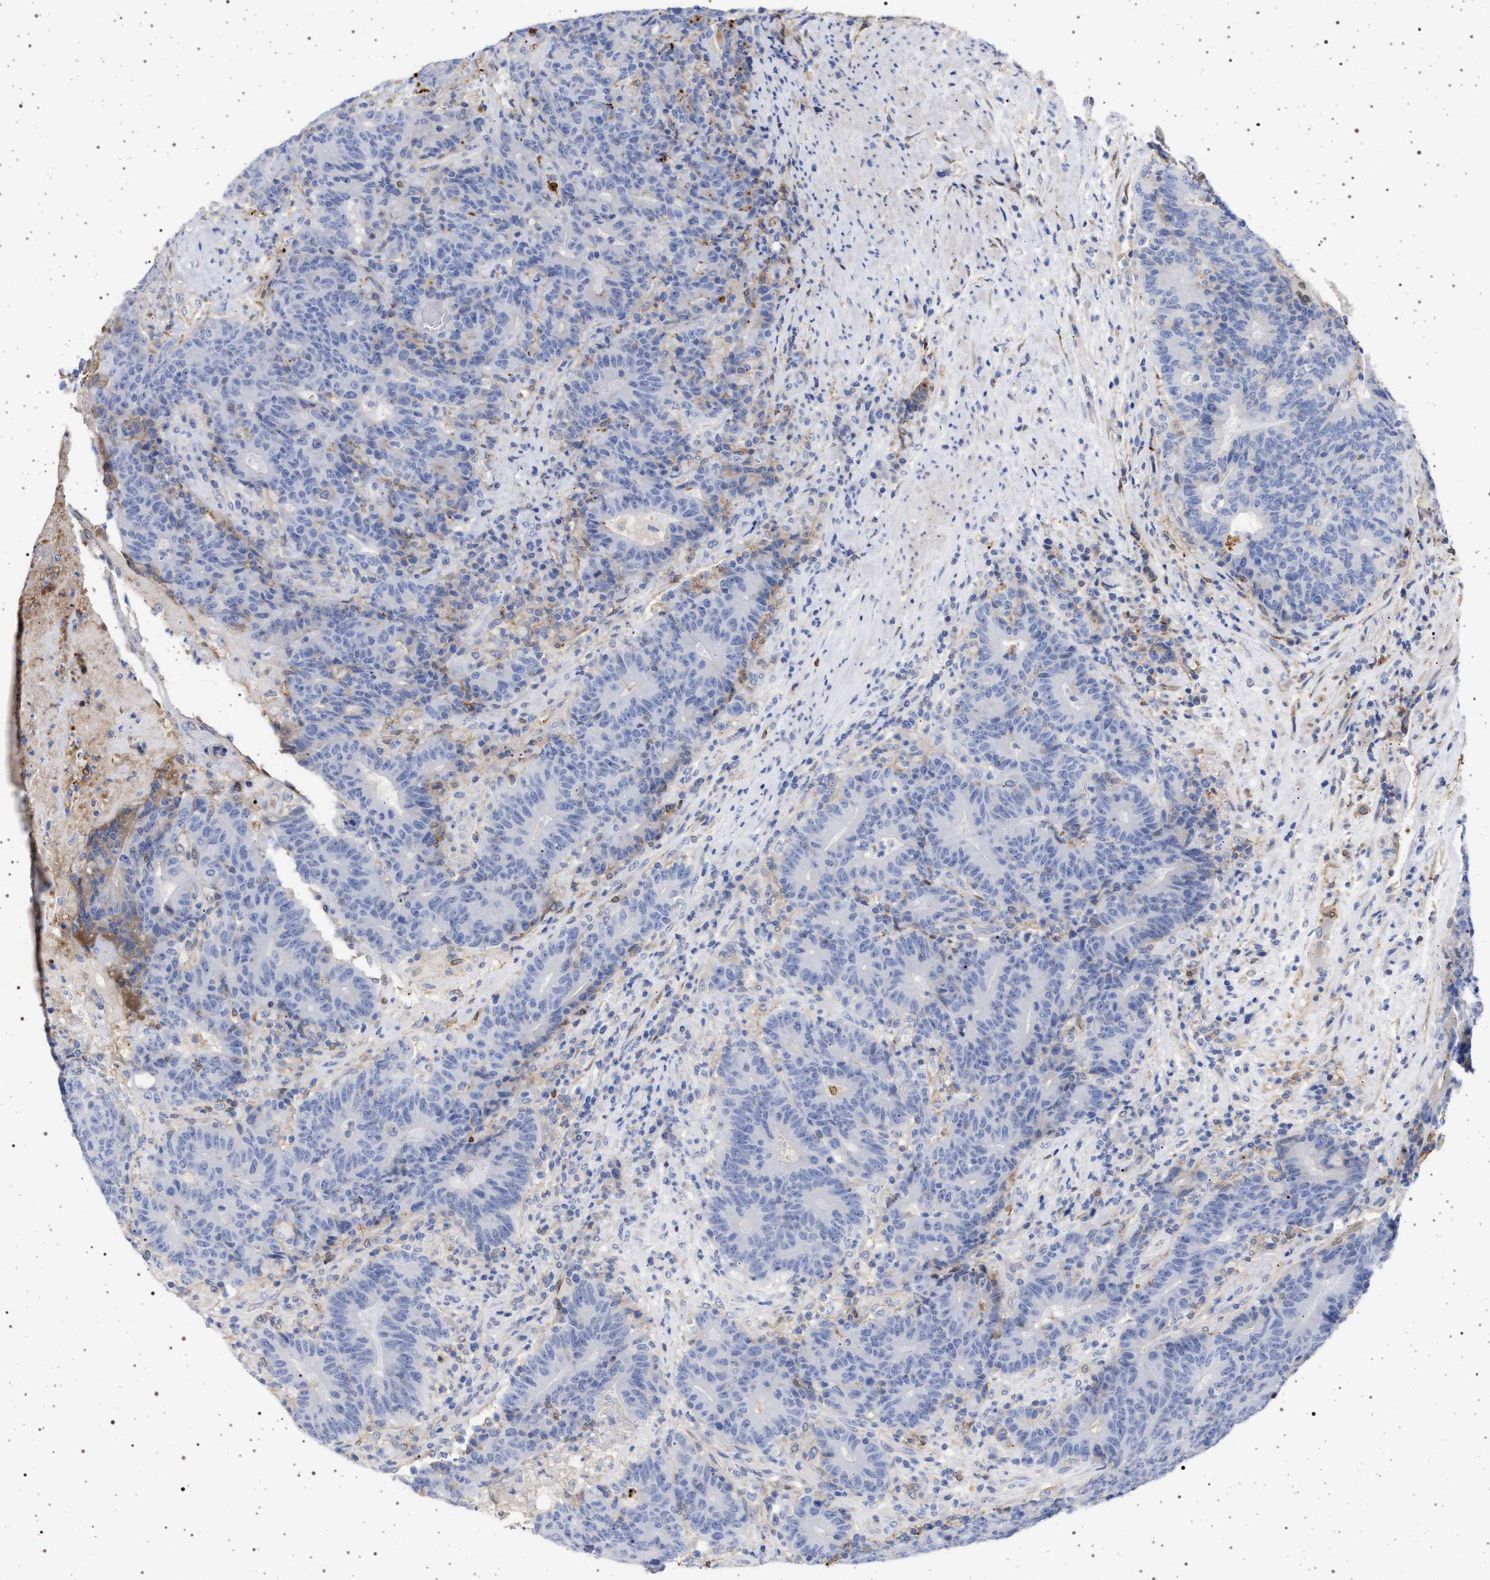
{"staining": {"intensity": "weak", "quantity": "<25%", "location": "cytoplasmic/membranous"}, "tissue": "colorectal cancer", "cell_type": "Tumor cells", "image_type": "cancer", "snomed": [{"axis": "morphology", "description": "Normal tissue, NOS"}, {"axis": "morphology", "description": "Adenocarcinoma, NOS"}, {"axis": "topography", "description": "Colon"}], "caption": "This is an IHC histopathology image of colorectal cancer (adenocarcinoma). There is no expression in tumor cells.", "gene": "PLG", "patient": {"sex": "female", "age": 75}}